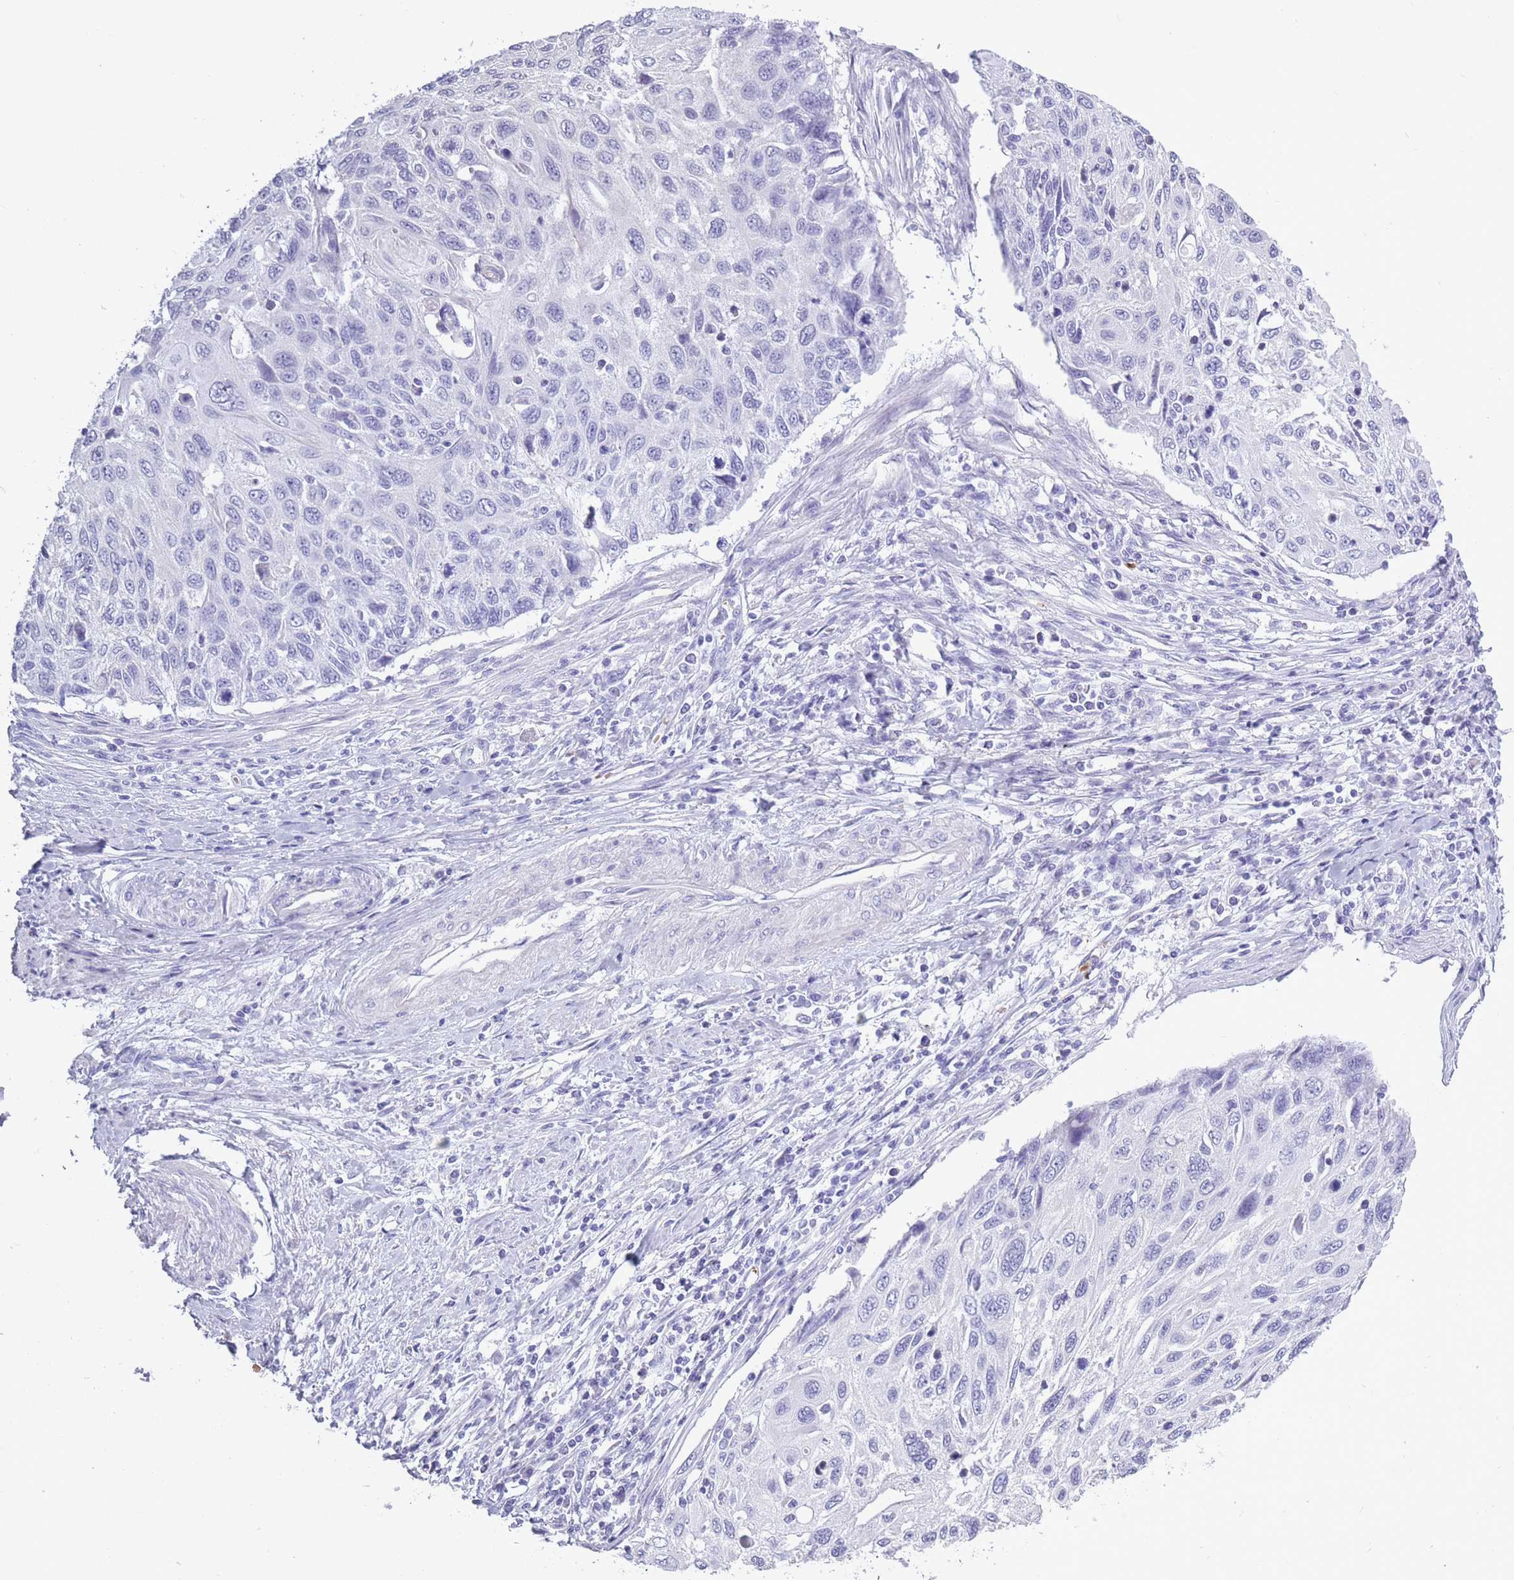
{"staining": {"intensity": "negative", "quantity": "none", "location": "none"}, "tissue": "cervical cancer", "cell_type": "Tumor cells", "image_type": "cancer", "snomed": [{"axis": "morphology", "description": "Squamous cell carcinoma, NOS"}, {"axis": "topography", "description": "Cervix"}], "caption": "Immunohistochemistry (IHC) histopathology image of neoplastic tissue: human cervical cancer (squamous cell carcinoma) stained with DAB (3,3'-diaminobenzidine) reveals no significant protein positivity in tumor cells. (DAB (3,3'-diaminobenzidine) immunohistochemistry (IHC) with hematoxylin counter stain).", "gene": "OR7C1", "patient": {"sex": "female", "age": 70}}